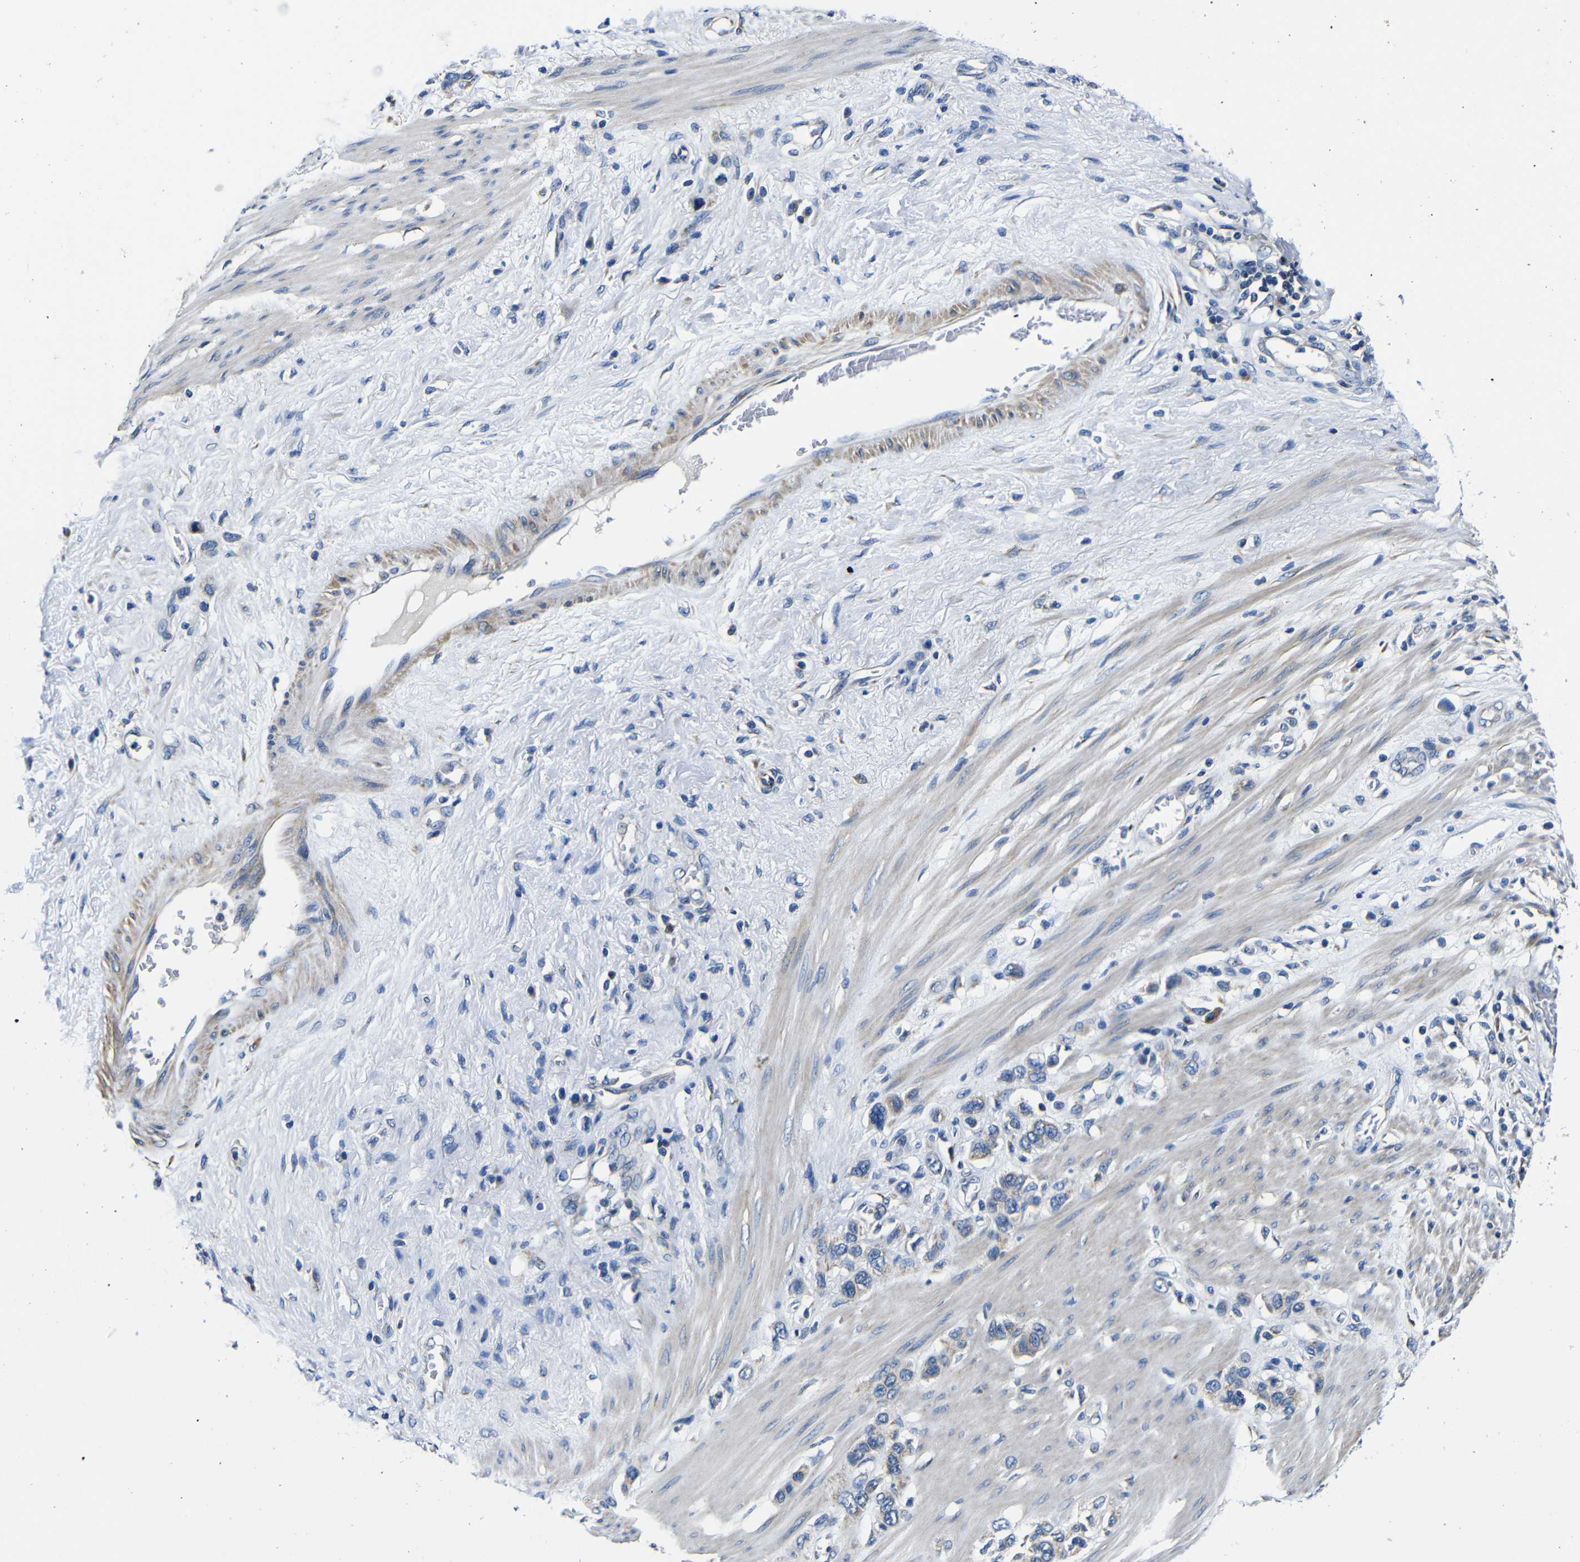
{"staining": {"intensity": "weak", "quantity": "<25%", "location": "cytoplasmic/membranous"}, "tissue": "stomach cancer", "cell_type": "Tumor cells", "image_type": "cancer", "snomed": [{"axis": "morphology", "description": "Adenocarcinoma, NOS"}, {"axis": "morphology", "description": "Adenocarcinoma, High grade"}, {"axis": "topography", "description": "Stomach, upper"}, {"axis": "topography", "description": "Stomach, lower"}], "caption": "Human stomach cancer stained for a protein using immunohistochemistry shows no positivity in tumor cells.", "gene": "FKBP14", "patient": {"sex": "female", "age": 65}}